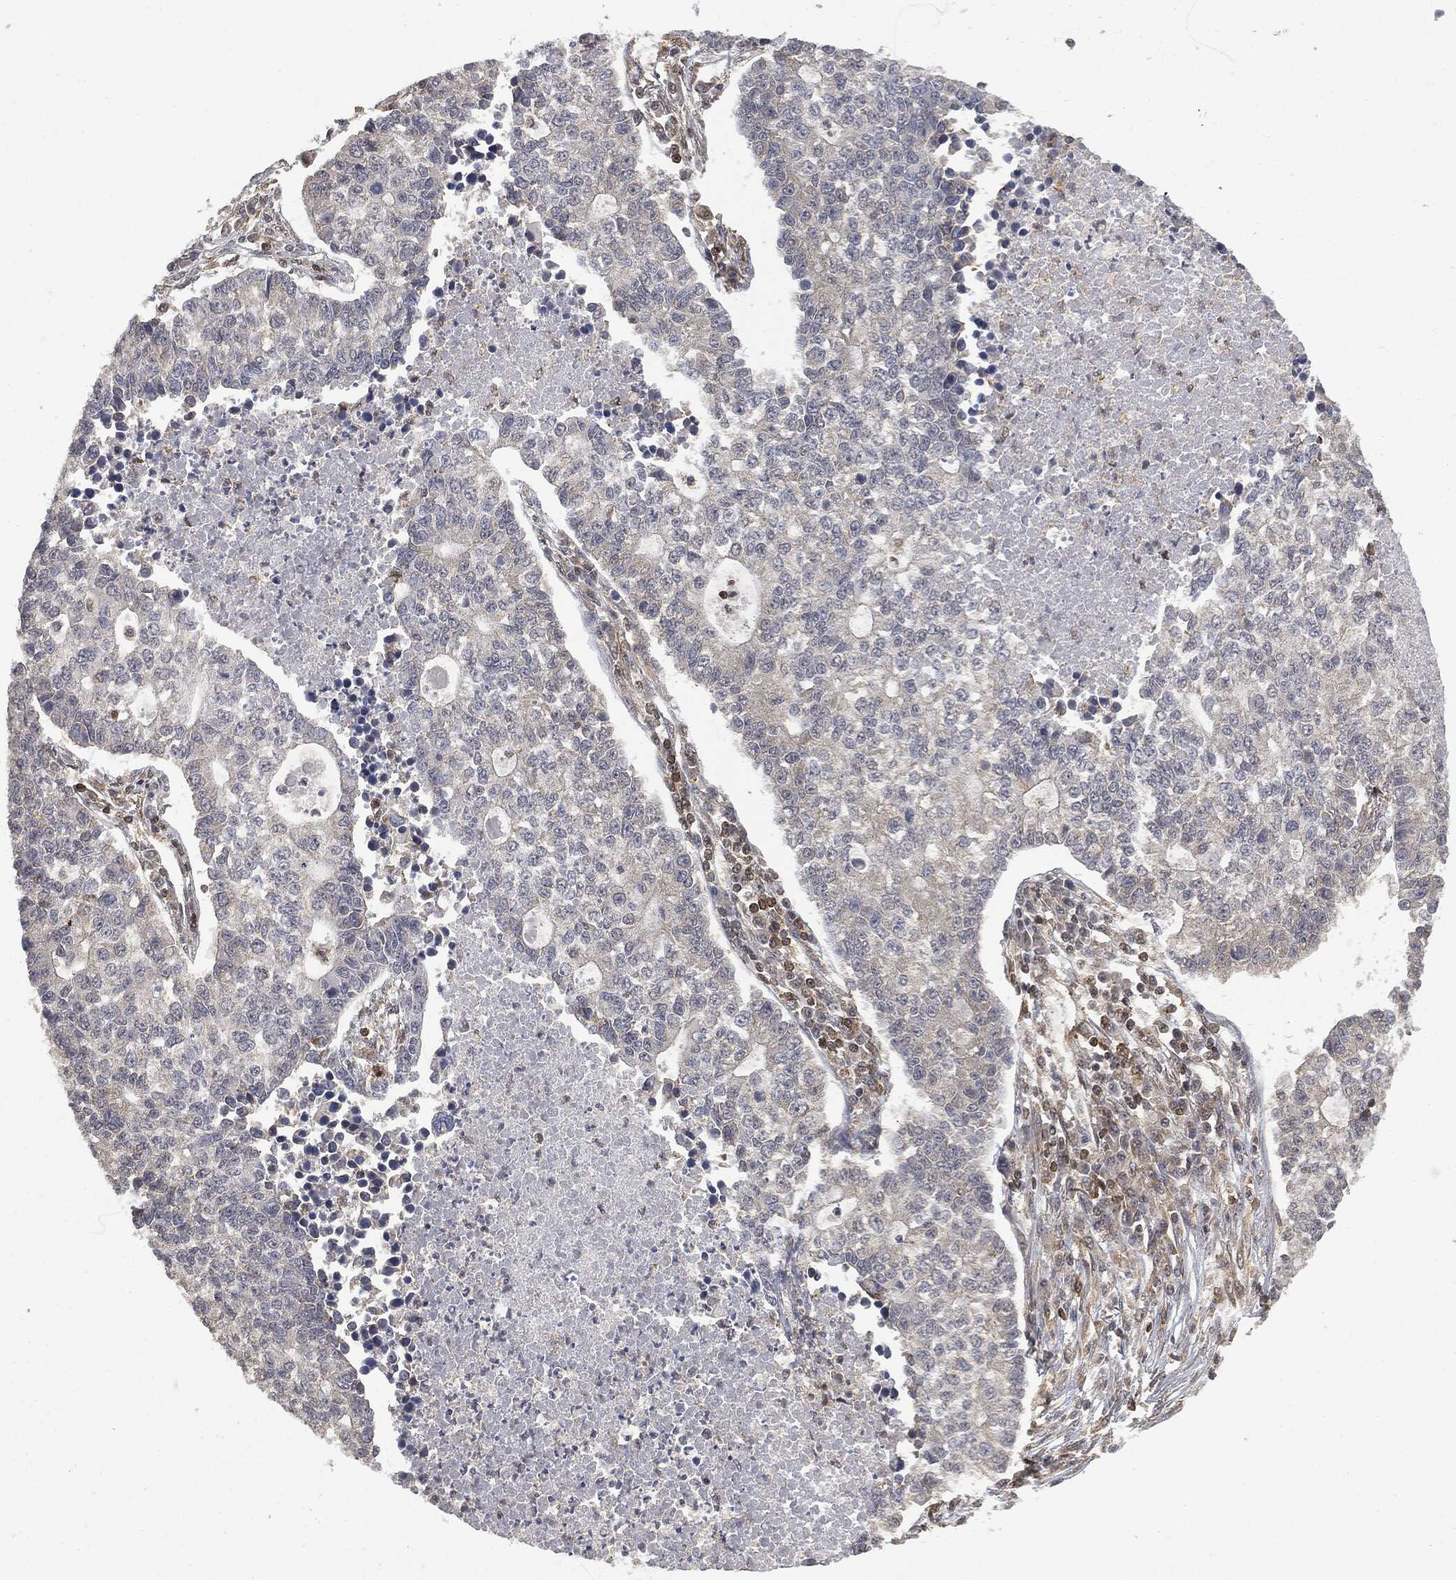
{"staining": {"intensity": "negative", "quantity": "none", "location": "none"}, "tissue": "lung cancer", "cell_type": "Tumor cells", "image_type": "cancer", "snomed": [{"axis": "morphology", "description": "Adenocarcinoma, NOS"}, {"axis": "topography", "description": "Lung"}], "caption": "Adenocarcinoma (lung) was stained to show a protein in brown. There is no significant expression in tumor cells.", "gene": "PSMB10", "patient": {"sex": "male", "age": 57}}